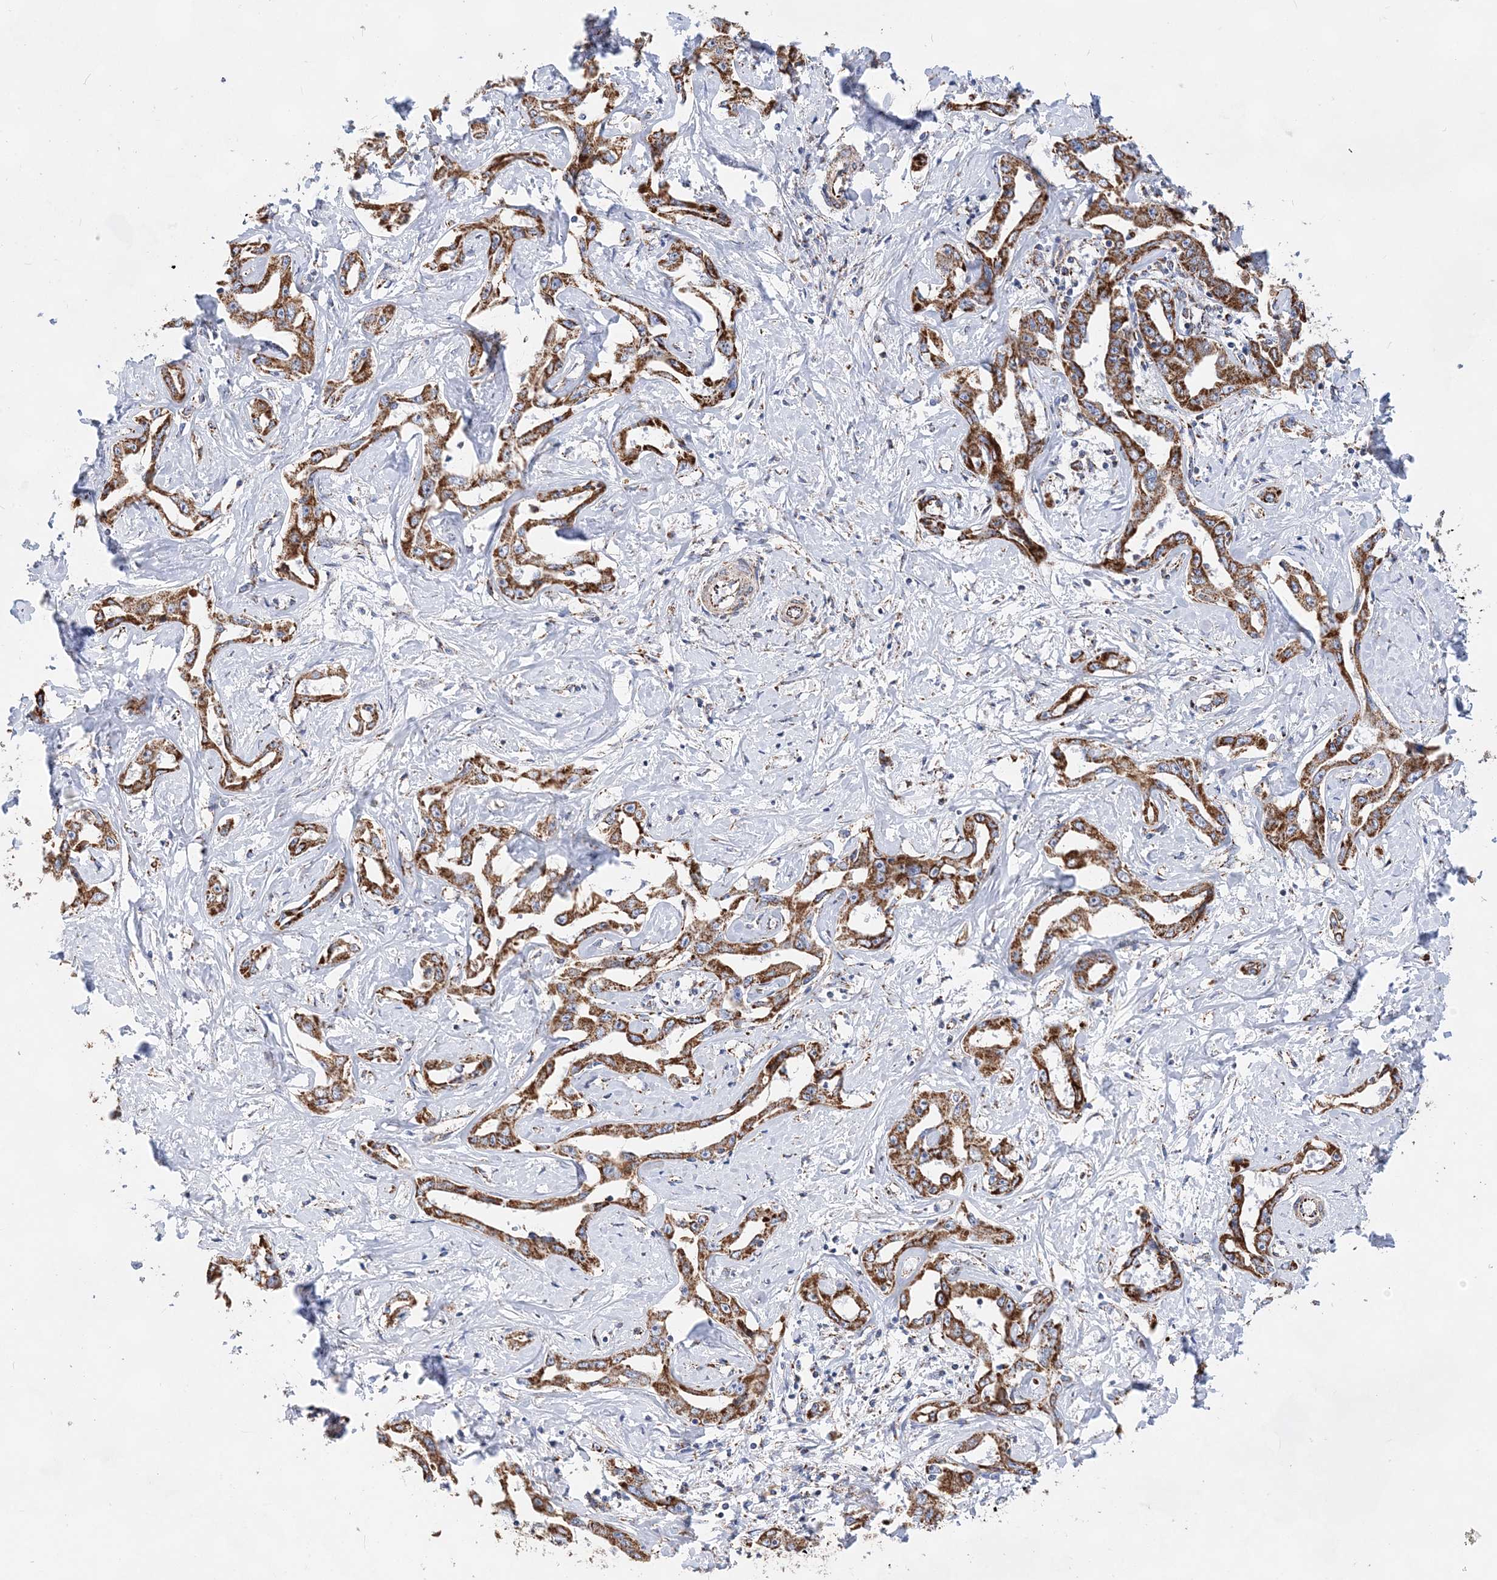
{"staining": {"intensity": "strong", "quantity": ">75%", "location": "cytoplasmic/membranous"}, "tissue": "liver cancer", "cell_type": "Tumor cells", "image_type": "cancer", "snomed": [{"axis": "morphology", "description": "Cholangiocarcinoma"}, {"axis": "topography", "description": "Liver"}], "caption": "Cholangiocarcinoma (liver) stained with immunohistochemistry (IHC) exhibits strong cytoplasmic/membranous positivity in approximately >75% of tumor cells. The staining was performed using DAB to visualize the protein expression in brown, while the nuclei were stained in blue with hematoxylin (Magnification: 20x).", "gene": "ACOT9", "patient": {"sex": "male", "age": 59}}